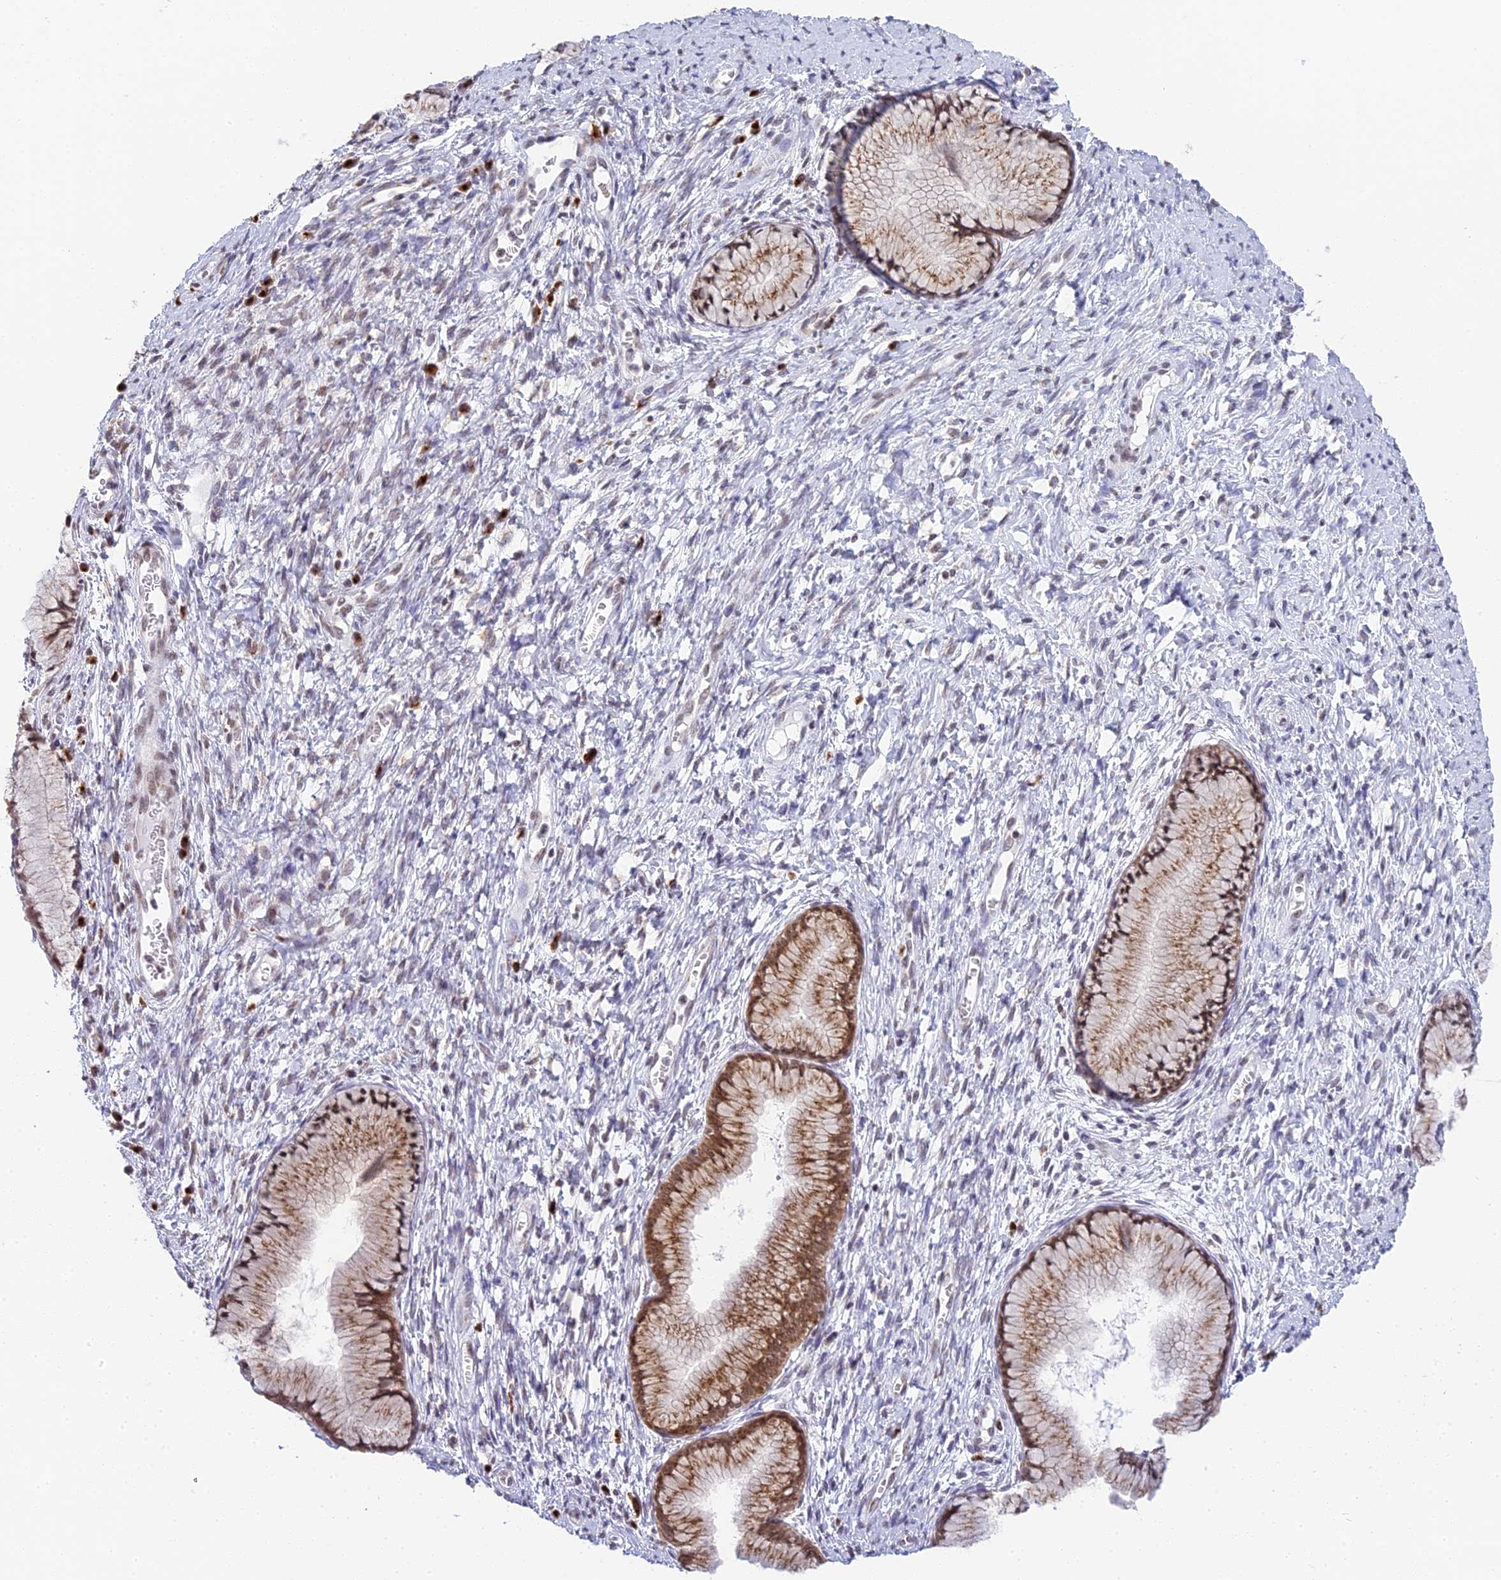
{"staining": {"intensity": "moderate", "quantity": ">75%", "location": "cytoplasmic/membranous,nuclear"}, "tissue": "cervix", "cell_type": "Glandular cells", "image_type": "normal", "snomed": [{"axis": "morphology", "description": "Normal tissue, NOS"}, {"axis": "topography", "description": "Cervix"}], "caption": "About >75% of glandular cells in normal cervix exhibit moderate cytoplasmic/membranous,nuclear protein staining as visualized by brown immunohistochemical staining.", "gene": "HEATR5B", "patient": {"sex": "female", "age": 42}}